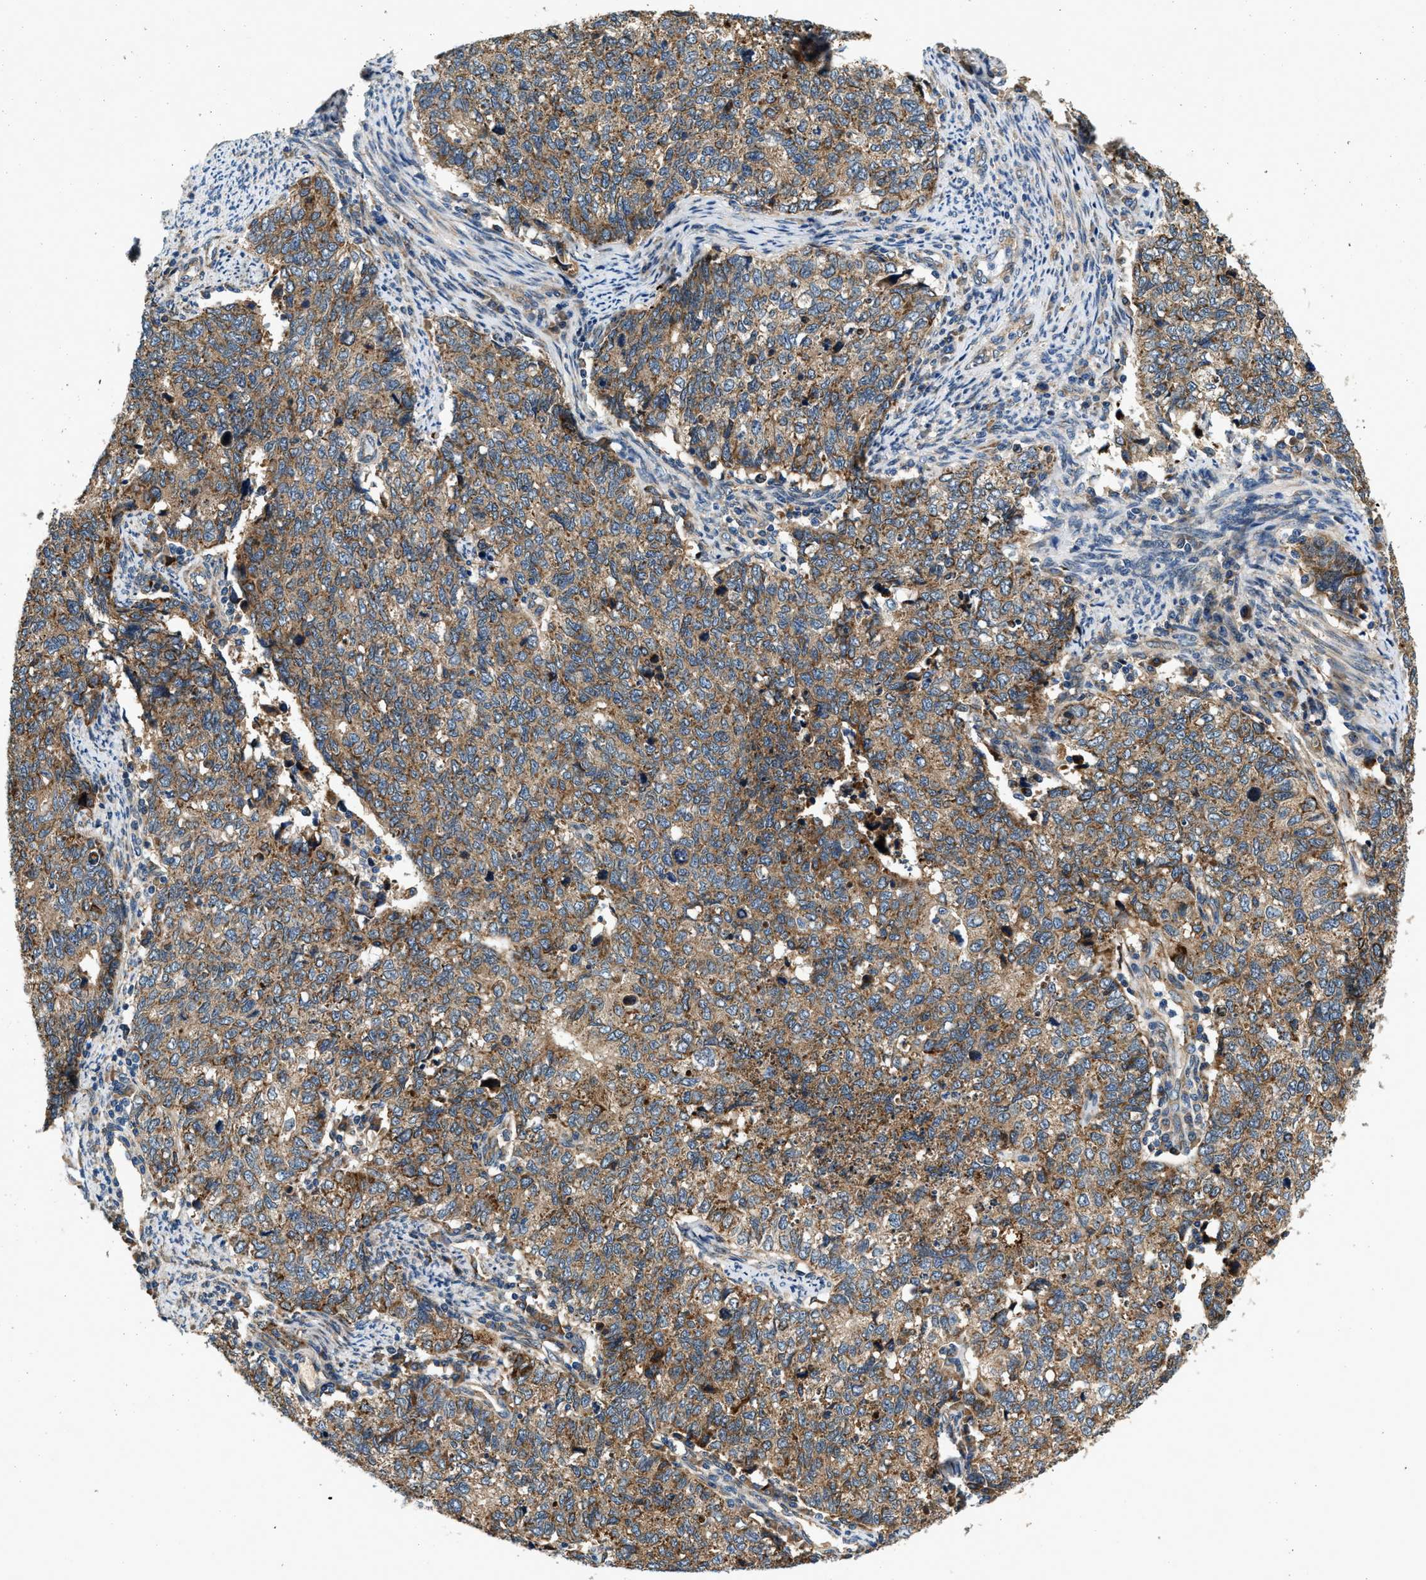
{"staining": {"intensity": "moderate", "quantity": ">75%", "location": "cytoplasmic/membranous"}, "tissue": "cervical cancer", "cell_type": "Tumor cells", "image_type": "cancer", "snomed": [{"axis": "morphology", "description": "Squamous cell carcinoma, NOS"}, {"axis": "topography", "description": "Cervix"}], "caption": "Squamous cell carcinoma (cervical) stained with a brown dye shows moderate cytoplasmic/membranous positive positivity in approximately >75% of tumor cells.", "gene": "DUSP10", "patient": {"sex": "female", "age": 63}}